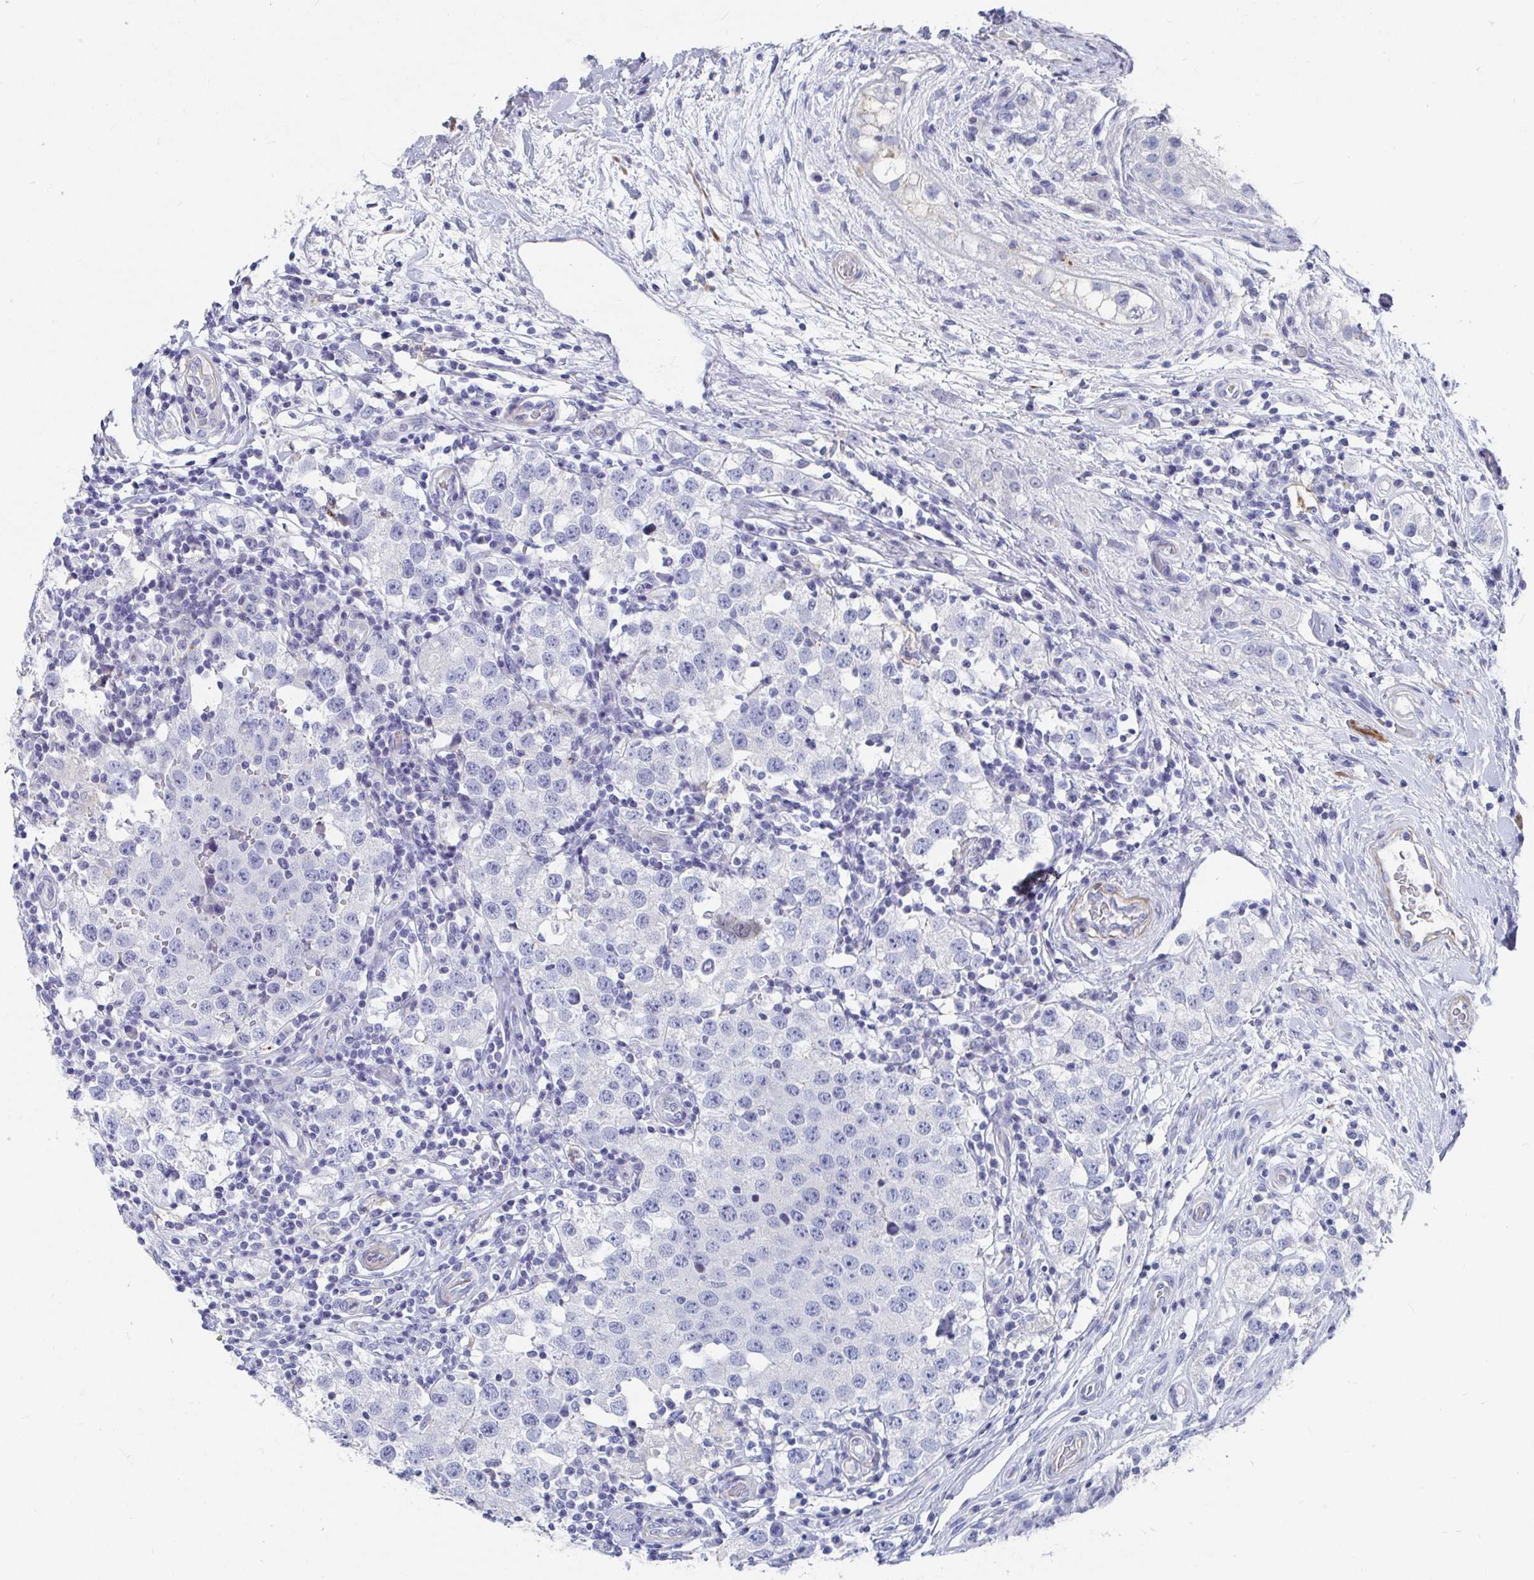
{"staining": {"intensity": "negative", "quantity": "none", "location": "none"}, "tissue": "testis cancer", "cell_type": "Tumor cells", "image_type": "cancer", "snomed": [{"axis": "morphology", "description": "Seminoma, NOS"}, {"axis": "topography", "description": "Testis"}], "caption": "Human testis seminoma stained for a protein using IHC shows no staining in tumor cells.", "gene": "ZFP82", "patient": {"sex": "male", "age": 34}}